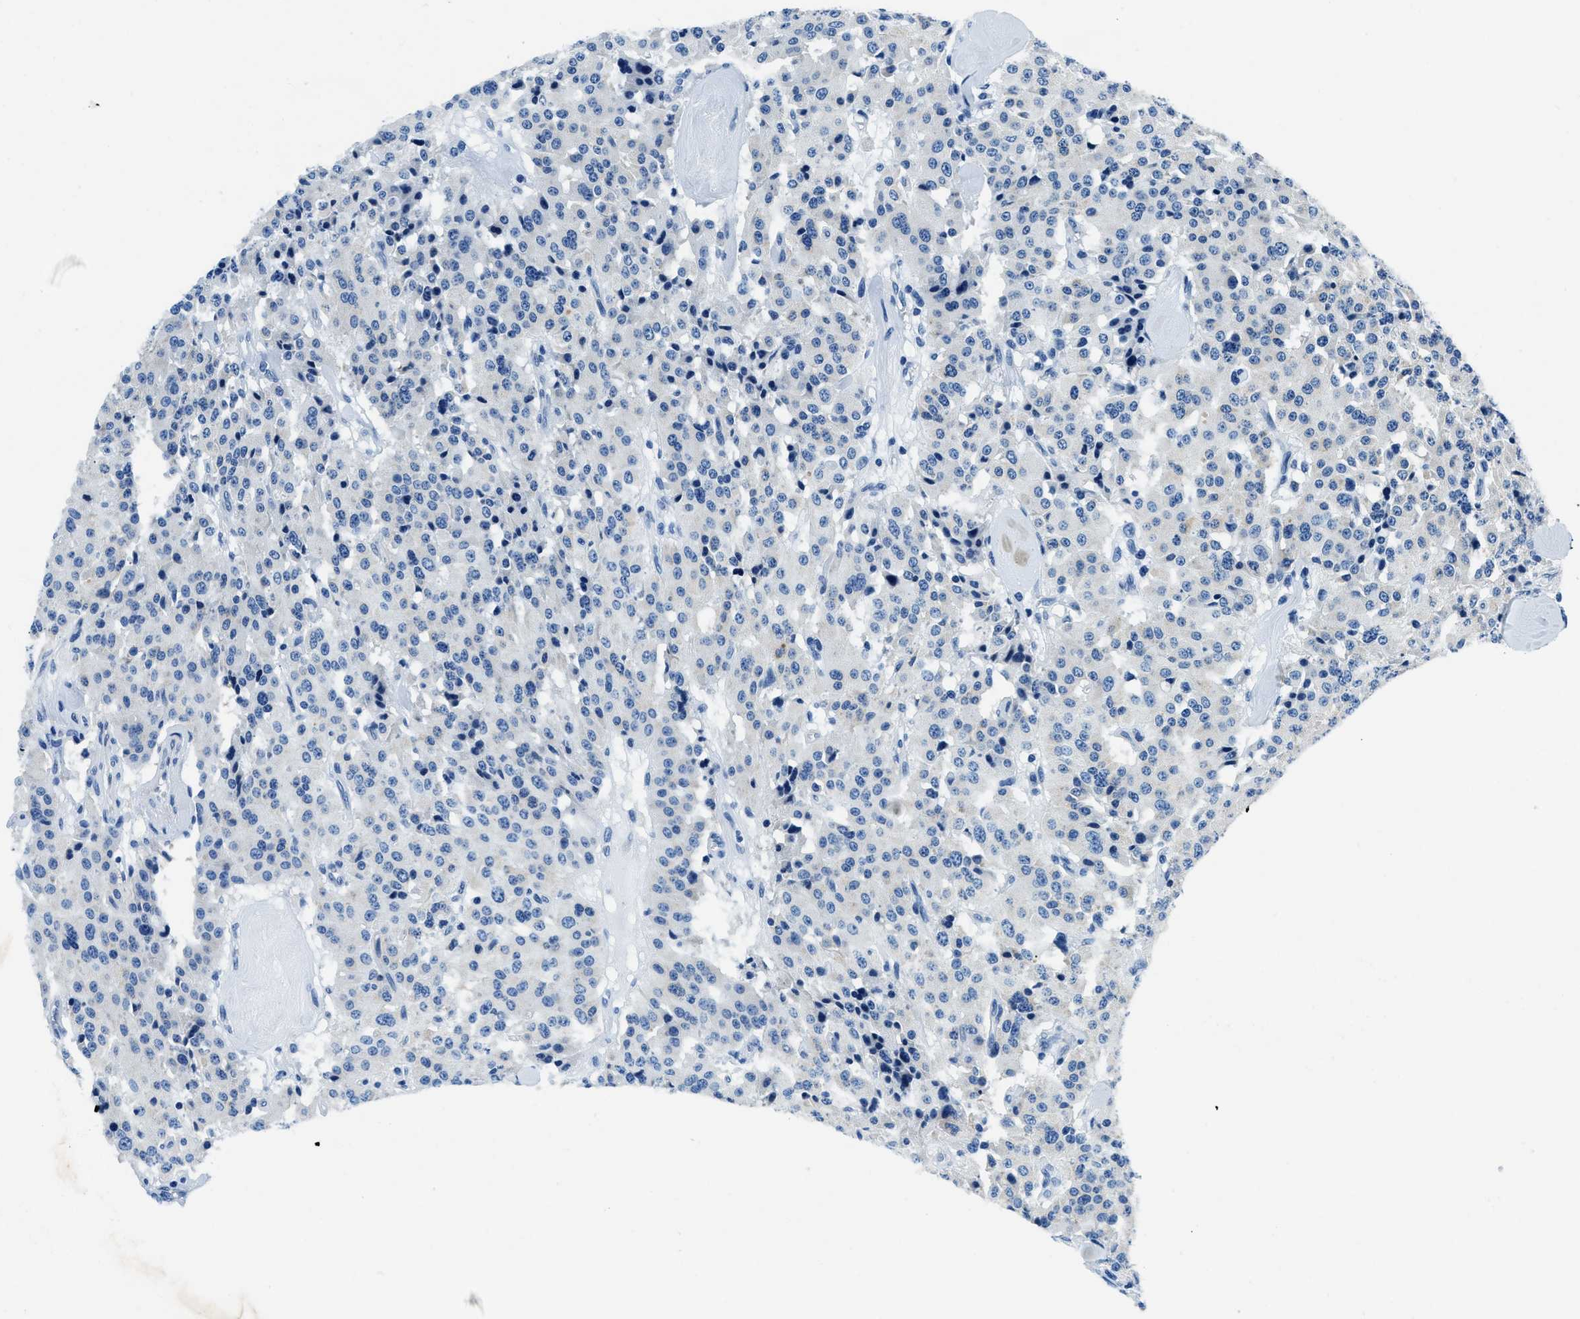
{"staining": {"intensity": "negative", "quantity": "none", "location": "none"}, "tissue": "carcinoid", "cell_type": "Tumor cells", "image_type": "cancer", "snomed": [{"axis": "morphology", "description": "Carcinoid, malignant, NOS"}, {"axis": "topography", "description": "Lung"}], "caption": "Immunohistochemistry photomicrograph of neoplastic tissue: carcinoid stained with DAB (3,3'-diaminobenzidine) displays no significant protein expression in tumor cells. (Immunohistochemistry, brightfield microscopy, high magnification).", "gene": "UBAC2", "patient": {"sex": "male", "age": 30}}